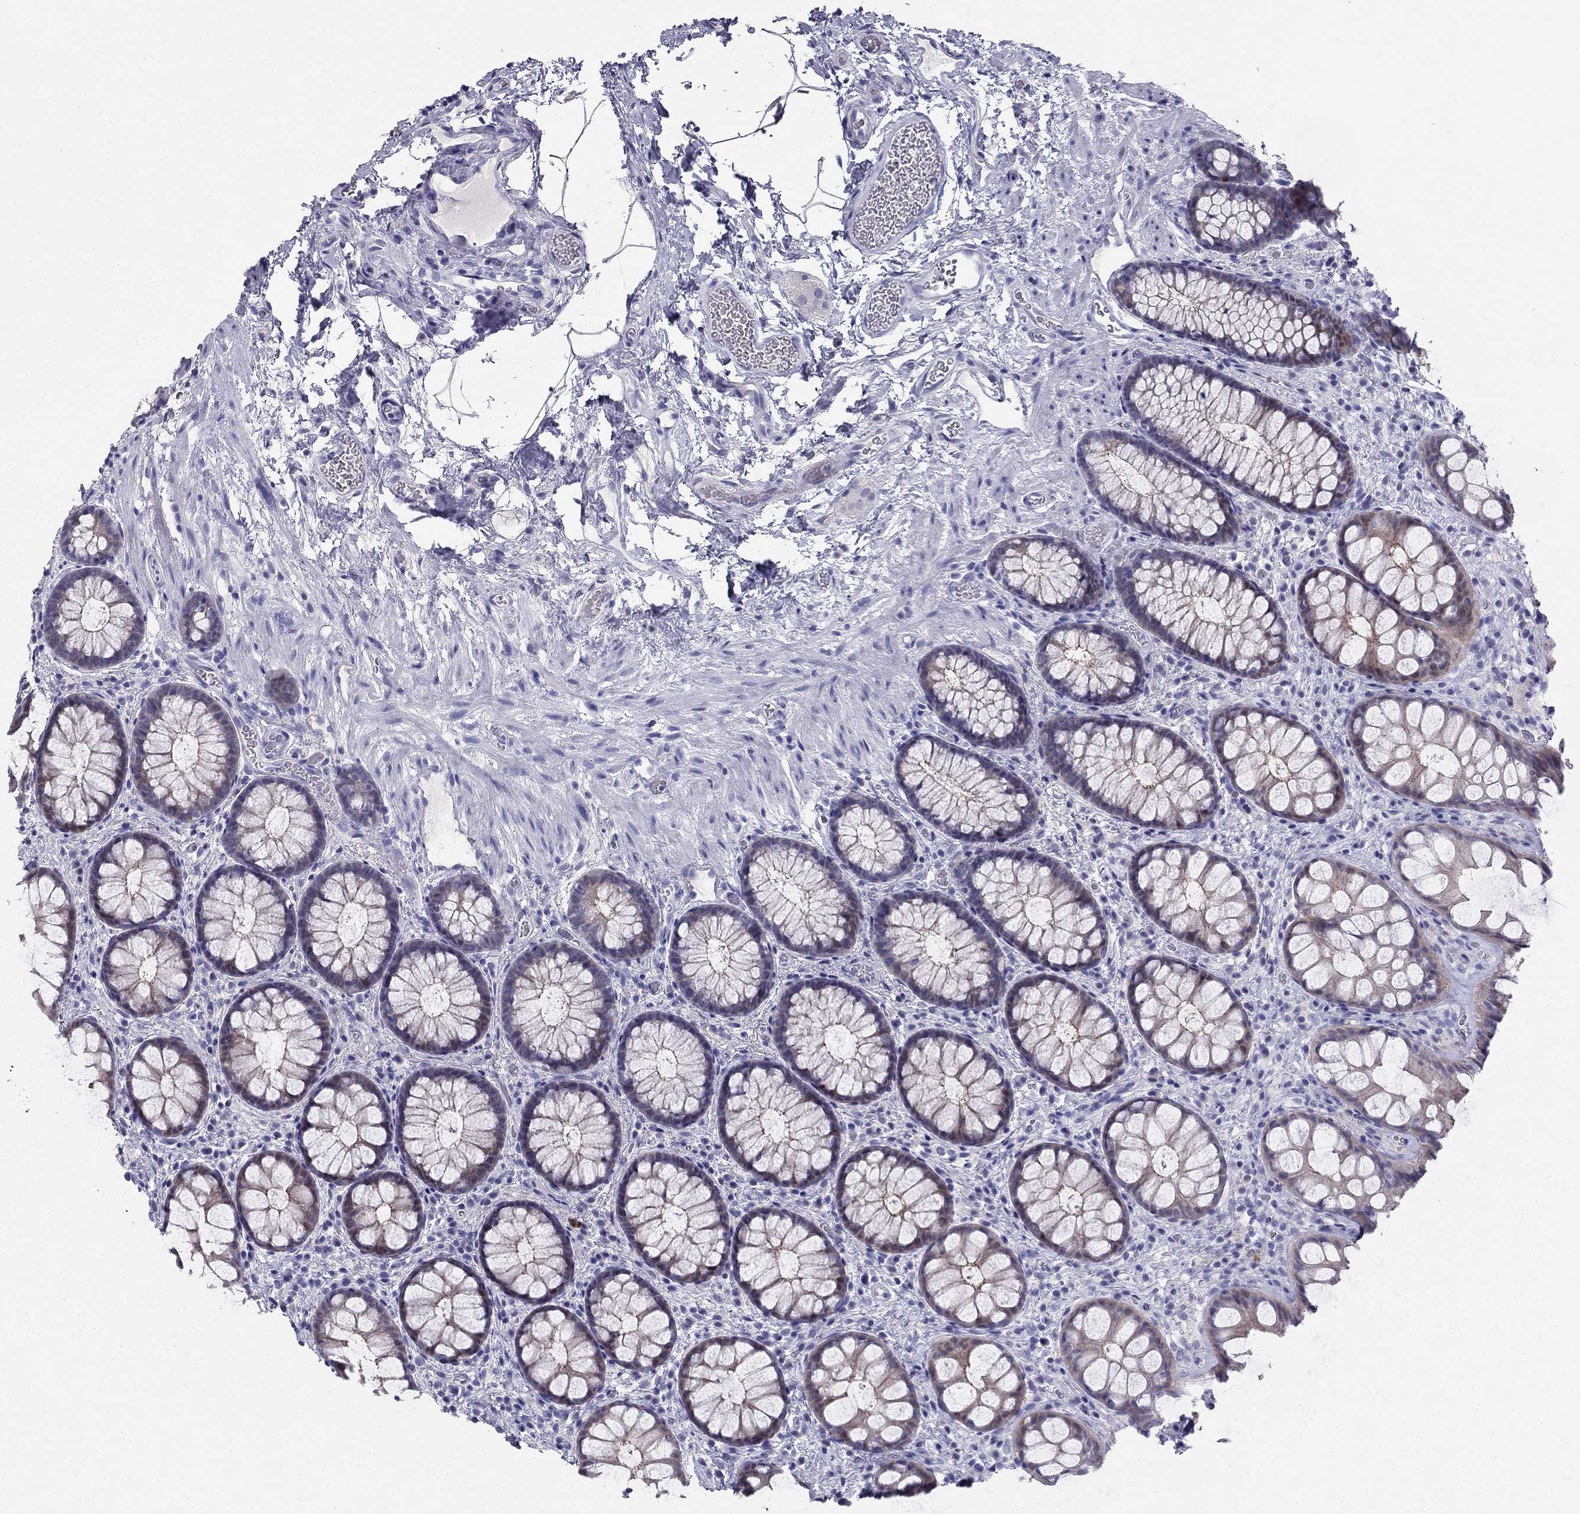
{"staining": {"intensity": "weak", "quantity": "25%-75%", "location": "cytoplasmic/membranous"}, "tissue": "rectum", "cell_type": "Glandular cells", "image_type": "normal", "snomed": [{"axis": "morphology", "description": "Normal tissue, NOS"}, {"axis": "topography", "description": "Rectum"}], "caption": "Immunohistochemical staining of unremarkable human rectum reveals low levels of weak cytoplasmic/membranous expression in approximately 25%-75% of glandular cells.", "gene": "RFLNA", "patient": {"sex": "female", "age": 62}}